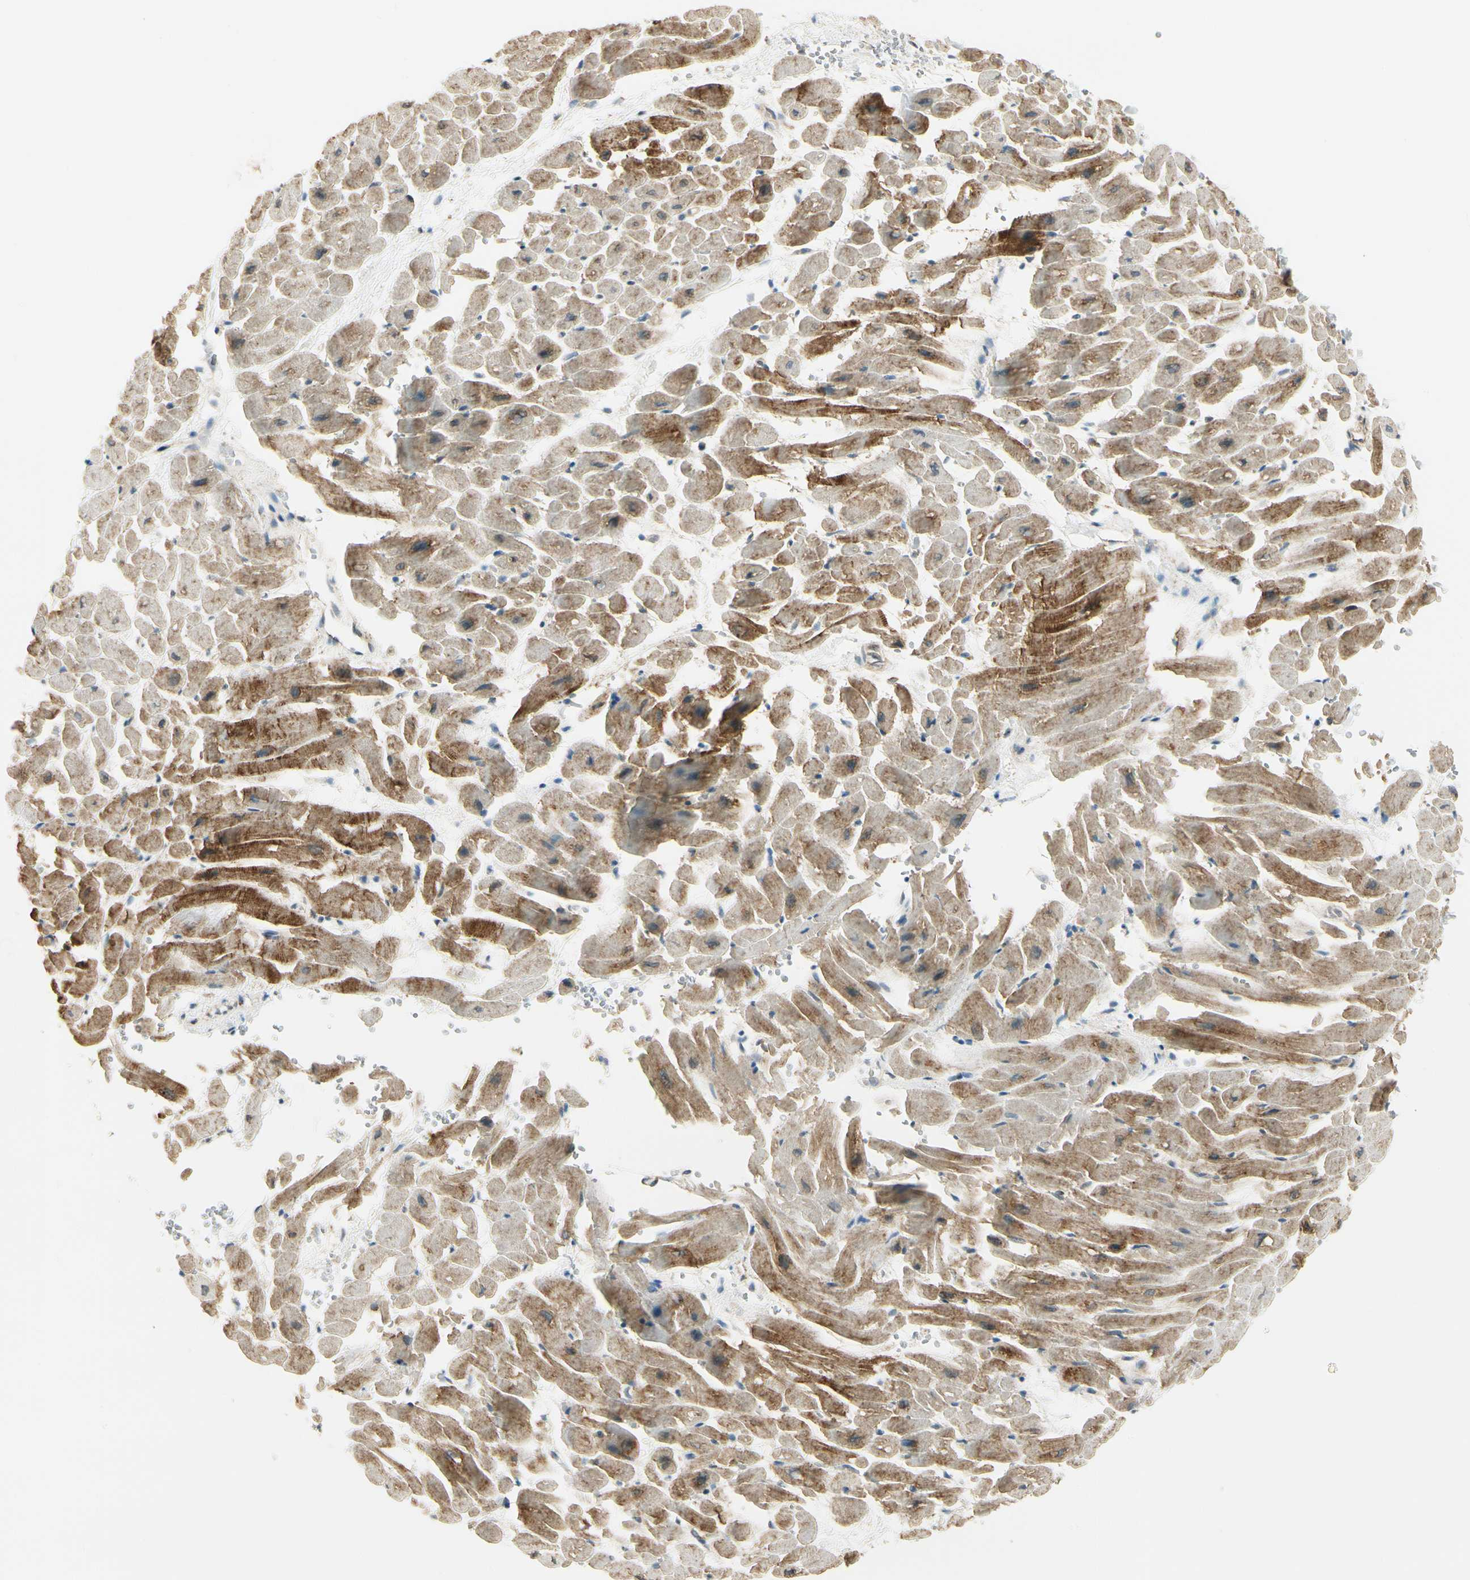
{"staining": {"intensity": "moderate", "quantity": ">75%", "location": "cytoplasmic/membranous"}, "tissue": "heart muscle", "cell_type": "Cardiomyocytes", "image_type": "normal", "snomed": [{"axis": "morphology", "description": "Normal tissue, NOS"}, {"axis": "topography", "description": "Heart"}], "caption": "Immunohistochemical staining of benign human heart muscle shows moderate cytoplasmic/membranous protein positivity in approximately >75% of cardiomyocytes. (IHC, brightfield microscopy, high magnification).", "gene": "EPHB3", "patient": {"sex": "male", "age": 45}}